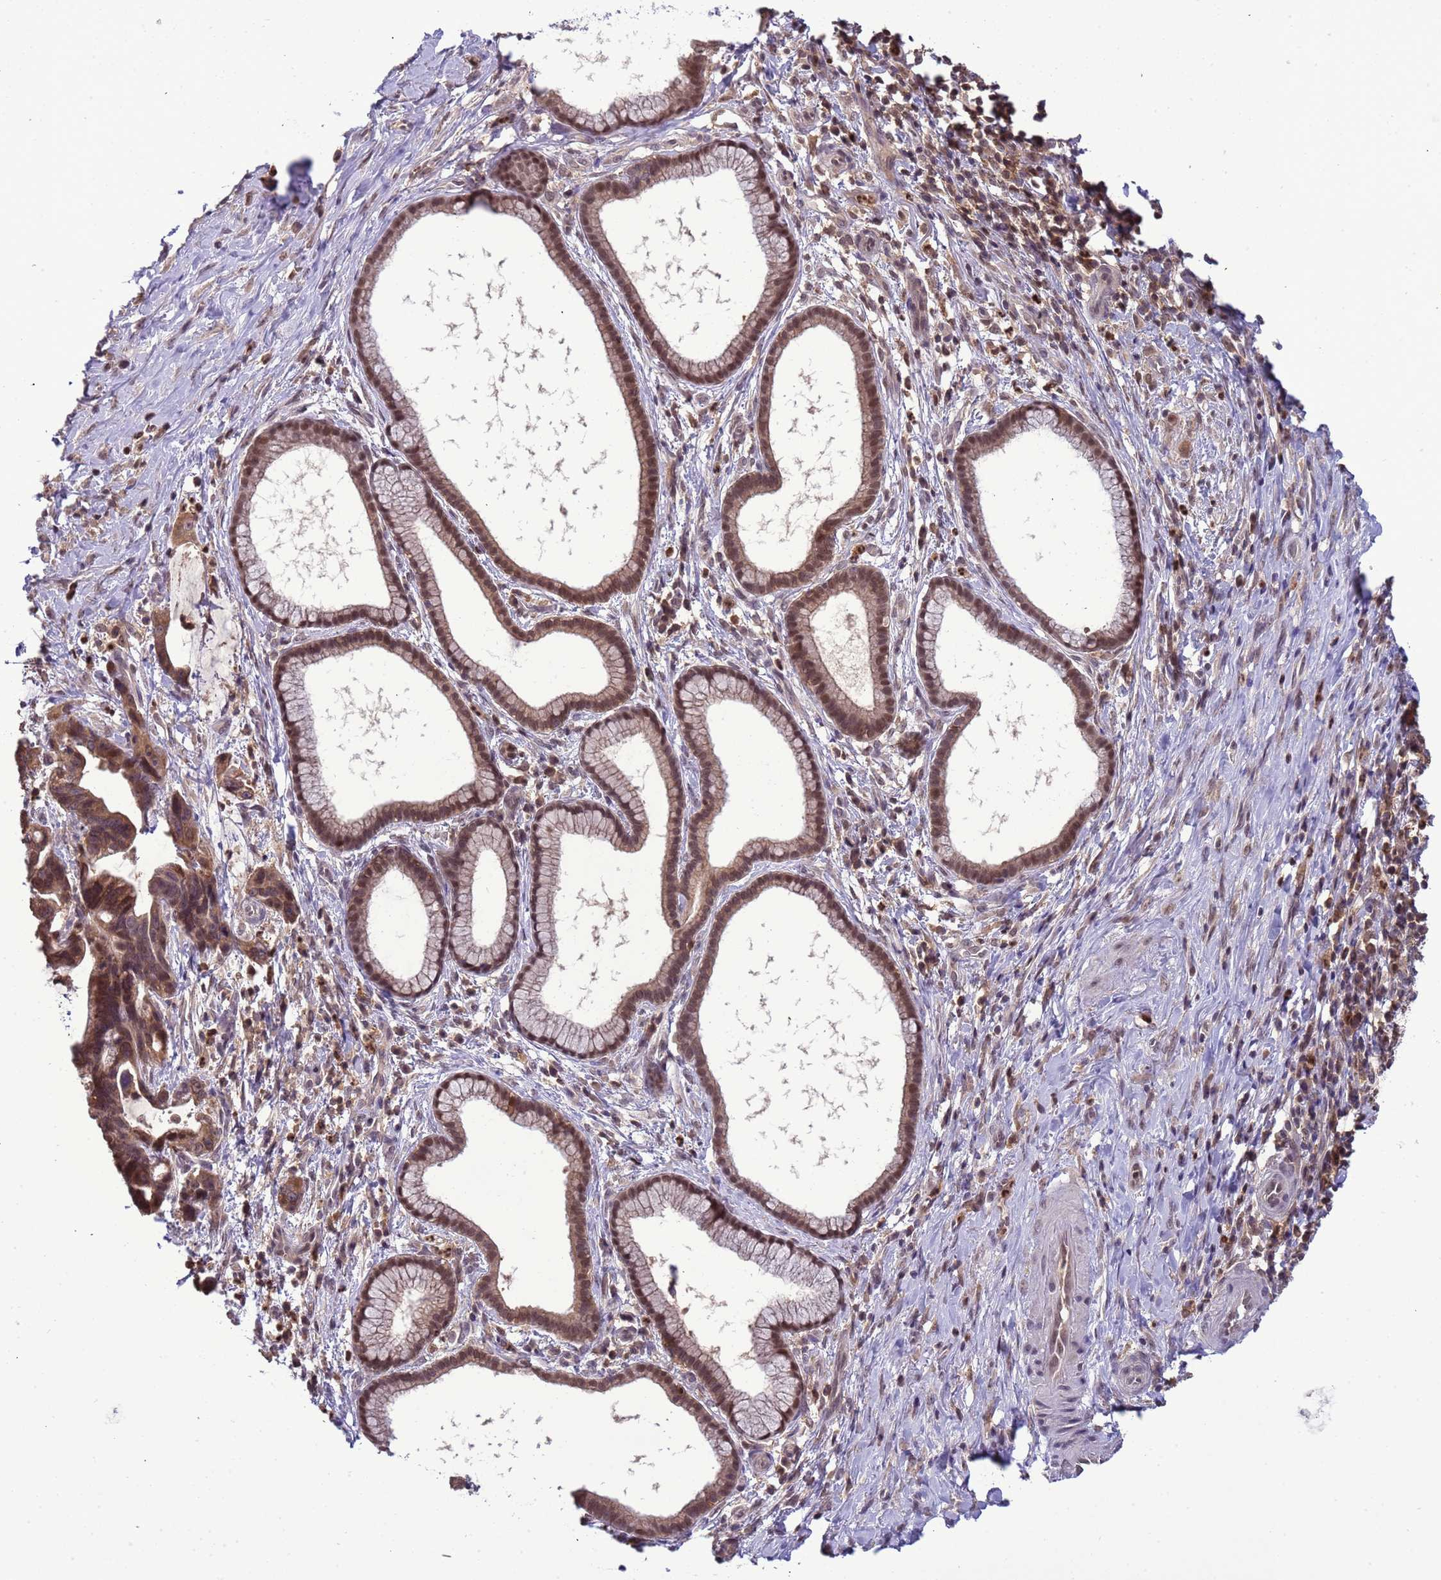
{"staining": {"intensity": "moderate", "quantity": "25%-75%", "location": "nuclear"}, "tissue": "pancreatic cancer", "cell_type": "Tumor cells", "image_type": "cancer", "snomed": [{"axis": "morphology", "description": "Adenocarcinoma, NOS"}, {"axis": "topography", "description": "Pancreas"}], "caption": "This is an image of immunohistochemistry (IHC) staining of pancreatic cancer (adenocarcinoma), which shows moderate expression in the nuclear of tumor cells.", "gene": "CD53", "patient": {"sex": "female", "age": 83}}